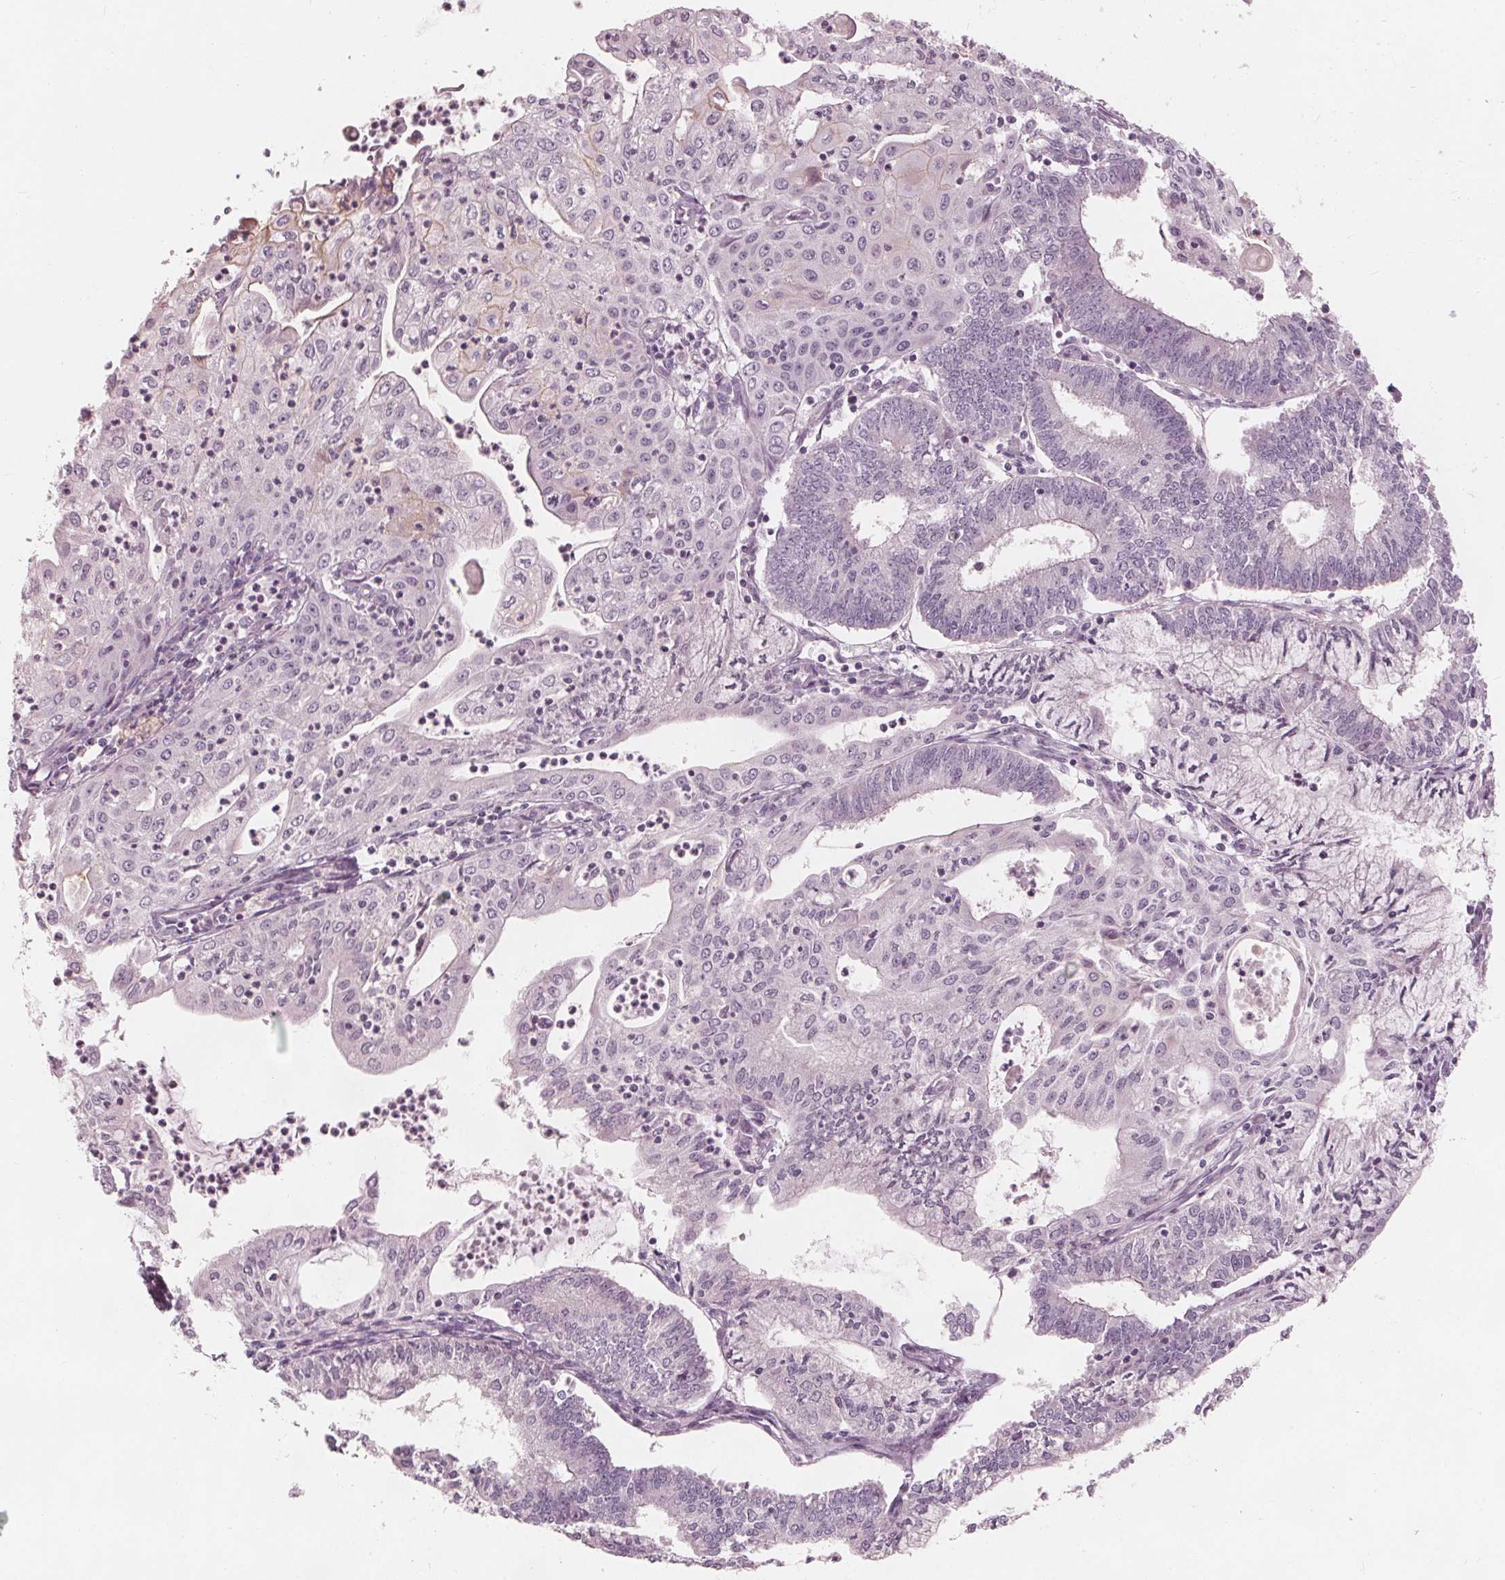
{"staining": {"intensity": "moderate", "quantity": "<25%", "location": "cytoplasmic/membranous"}, "tissue": "endometrial cancer", "cell_type": "Tumor cells", "image_type": "cancer", "snomed": [{"axis": "morphology", "description": "Adenocarcinoma, NOS"}, {"axis": "topography", "description": "Endometrium"}], "caption": "High-power microscopy captured an immunohistochemistry (IHC) micrograph of endometrial adenocarcinoma, revealing moderate cytoplasmic/membranous positivity in about <25% of tumor cells. (IHC, brightfield microscopy, high magnification).", "gene": "SAT2", "patient": {"sex": "female", "age": 61}}